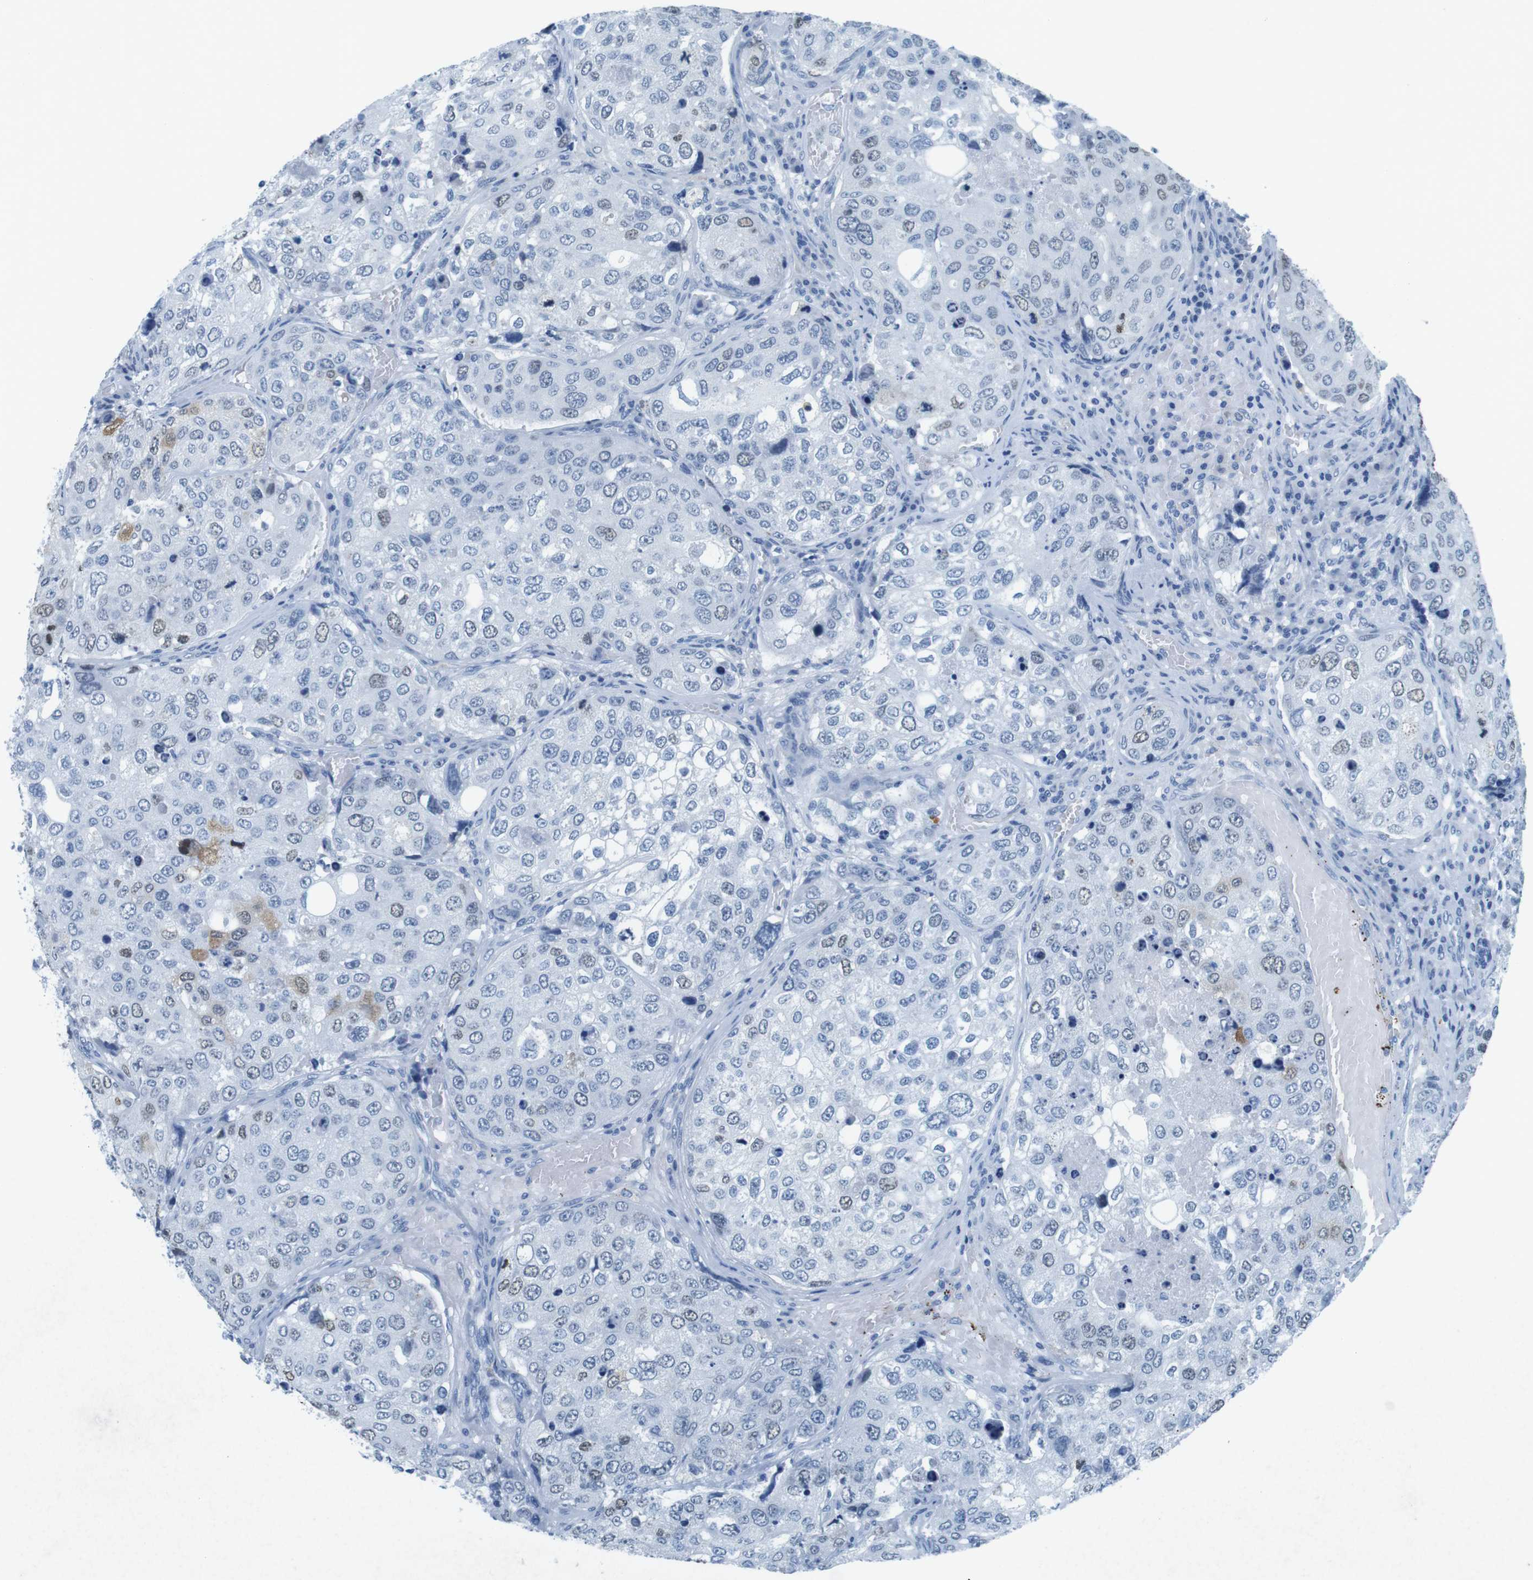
{"staining": {"intensity": "weak", "quantity": "<25%", "location": "nuclear"}, "tissue": "urothelial cancer", "cell_type": "Tumor cells", "image_type": "cancer", "snomed": [{"axis": "morphology", "description": "Urothelial carcinoma, High grade"}, {"axis": "topography", "description": "Lymph node"}, {"axis": "topography", "description": "Urinary bladder"}], "caption": "A high-resolution image shows IHC staining of urothelial carcinoma (high-grade), which exhibits no significant staining in tumor cells. (Brightfield microscopy of DAB immunohistochemistry (IHC) at high magnification).", "gene": "CTAG1B", "patient": {"sex": "male", "age": 51}}